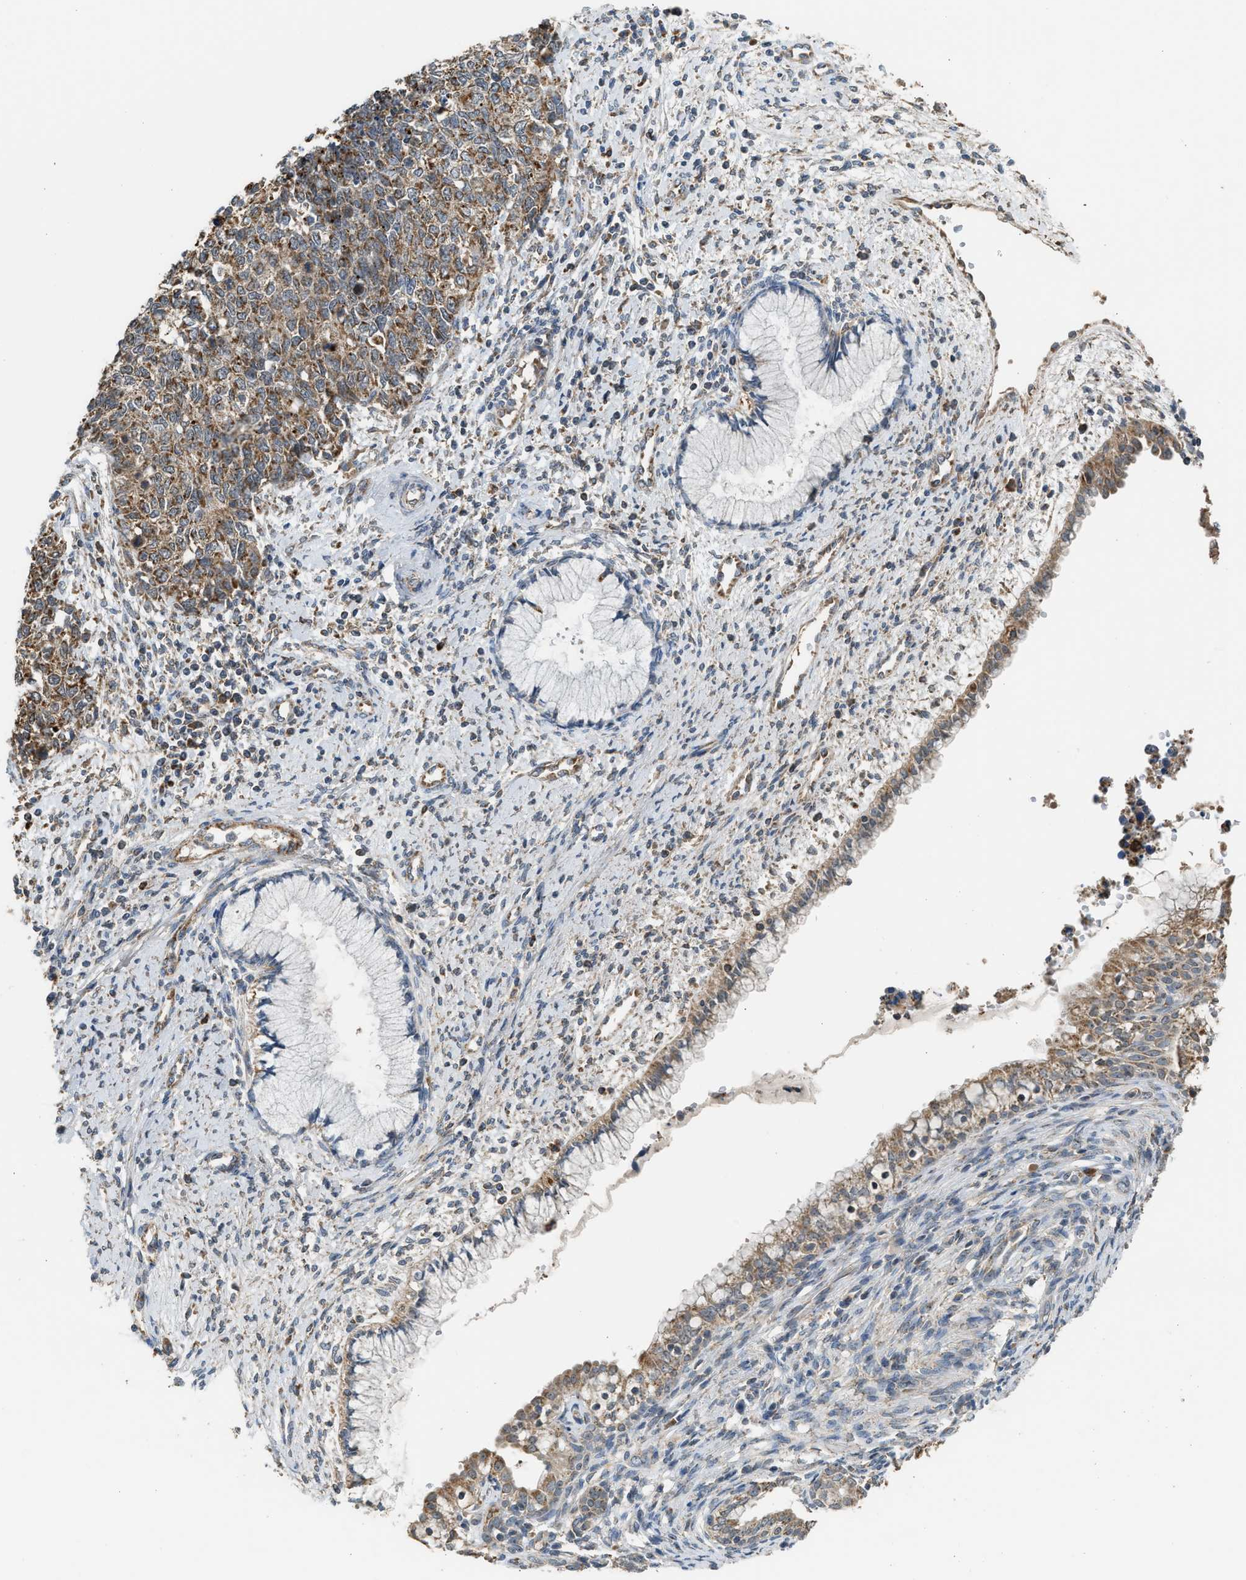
{"staining": {"intensity": "moderate", "quantity": ">75%", "location": "cytoplasmic/membranous"}, "tissue": "cervical cancer", "cell_type": "Tumor cells", "image_type": "cancer", "snomed": [{"axis": "morphology", "description": "Squamous cell carcinoma, NOS"}, {"axis": "topography", "description": "Cervix"}], "caption": "Cervical squamous cell carcinoma was stained to show a protein in brown. There is medium levels of moderate cytoplasmic/membranous expression in about >75% of tumor cells.", "gene": "STARD3", "patient": {"sex": "female", "age": 63}}